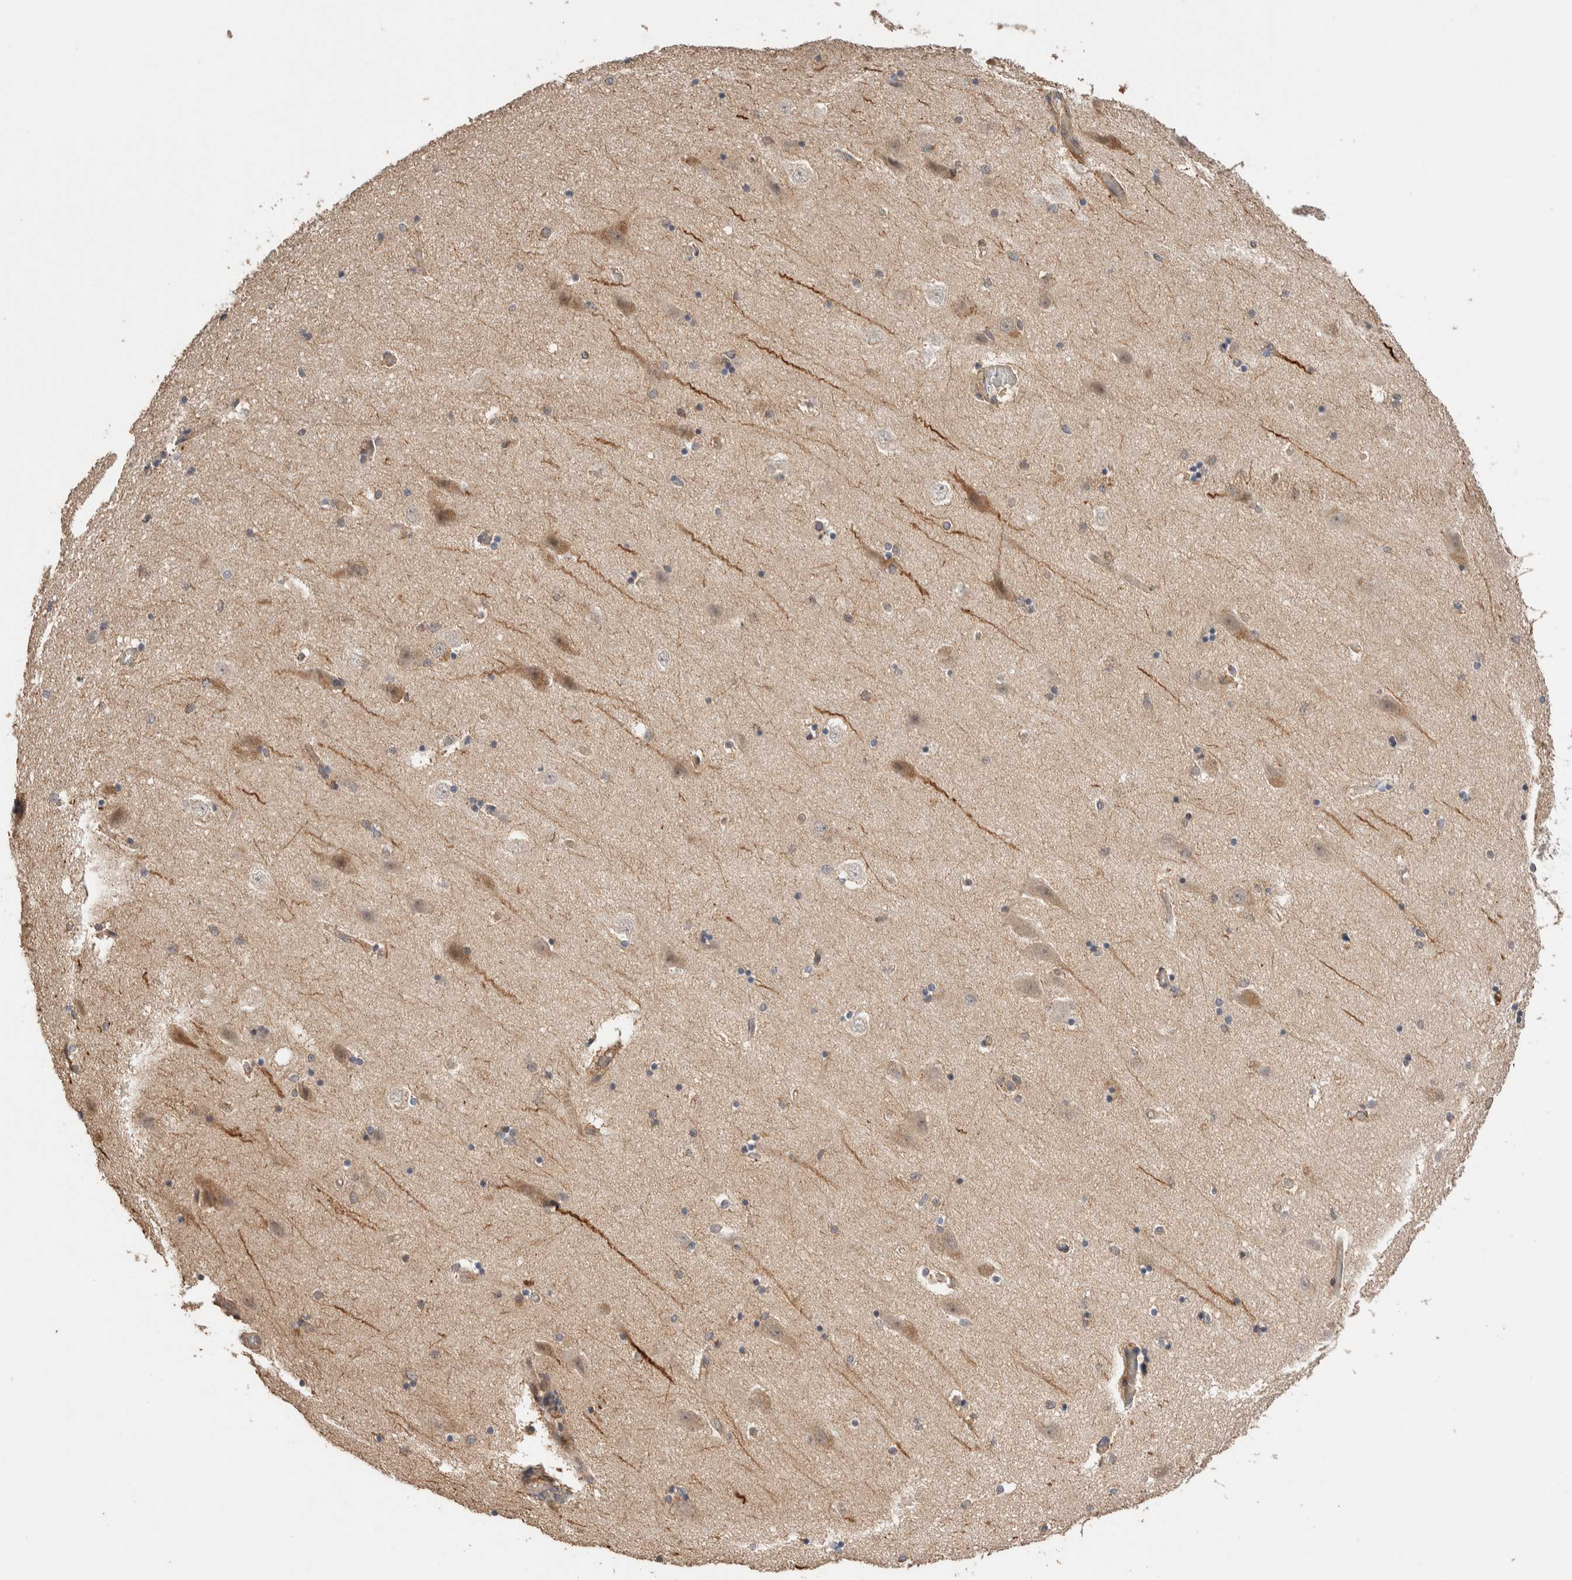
{"staining": {"intensity": "weak", "quantity": "<25%", "location": "cytoplasmic/membranous"}, "tissue": "hippocampus", "cell_type": "Glial cells", "image_type": "normal", "snomed": [{"axis": "morphology", "description": "Normal tissue, NOS"}, {"axis": "topography", "description": "Hippocampus"}], "caption": "Immunohistochemistry image of normal human hippocampus stained for a protein (brown), which displays no expression in glial cells. (Stains: DAB IHC with hematoxylin counter stain, Microscopy: brightfield microscopy at high magnification).", "gene": "WDR91", "patient": {"sex": "female", "age": 54}}